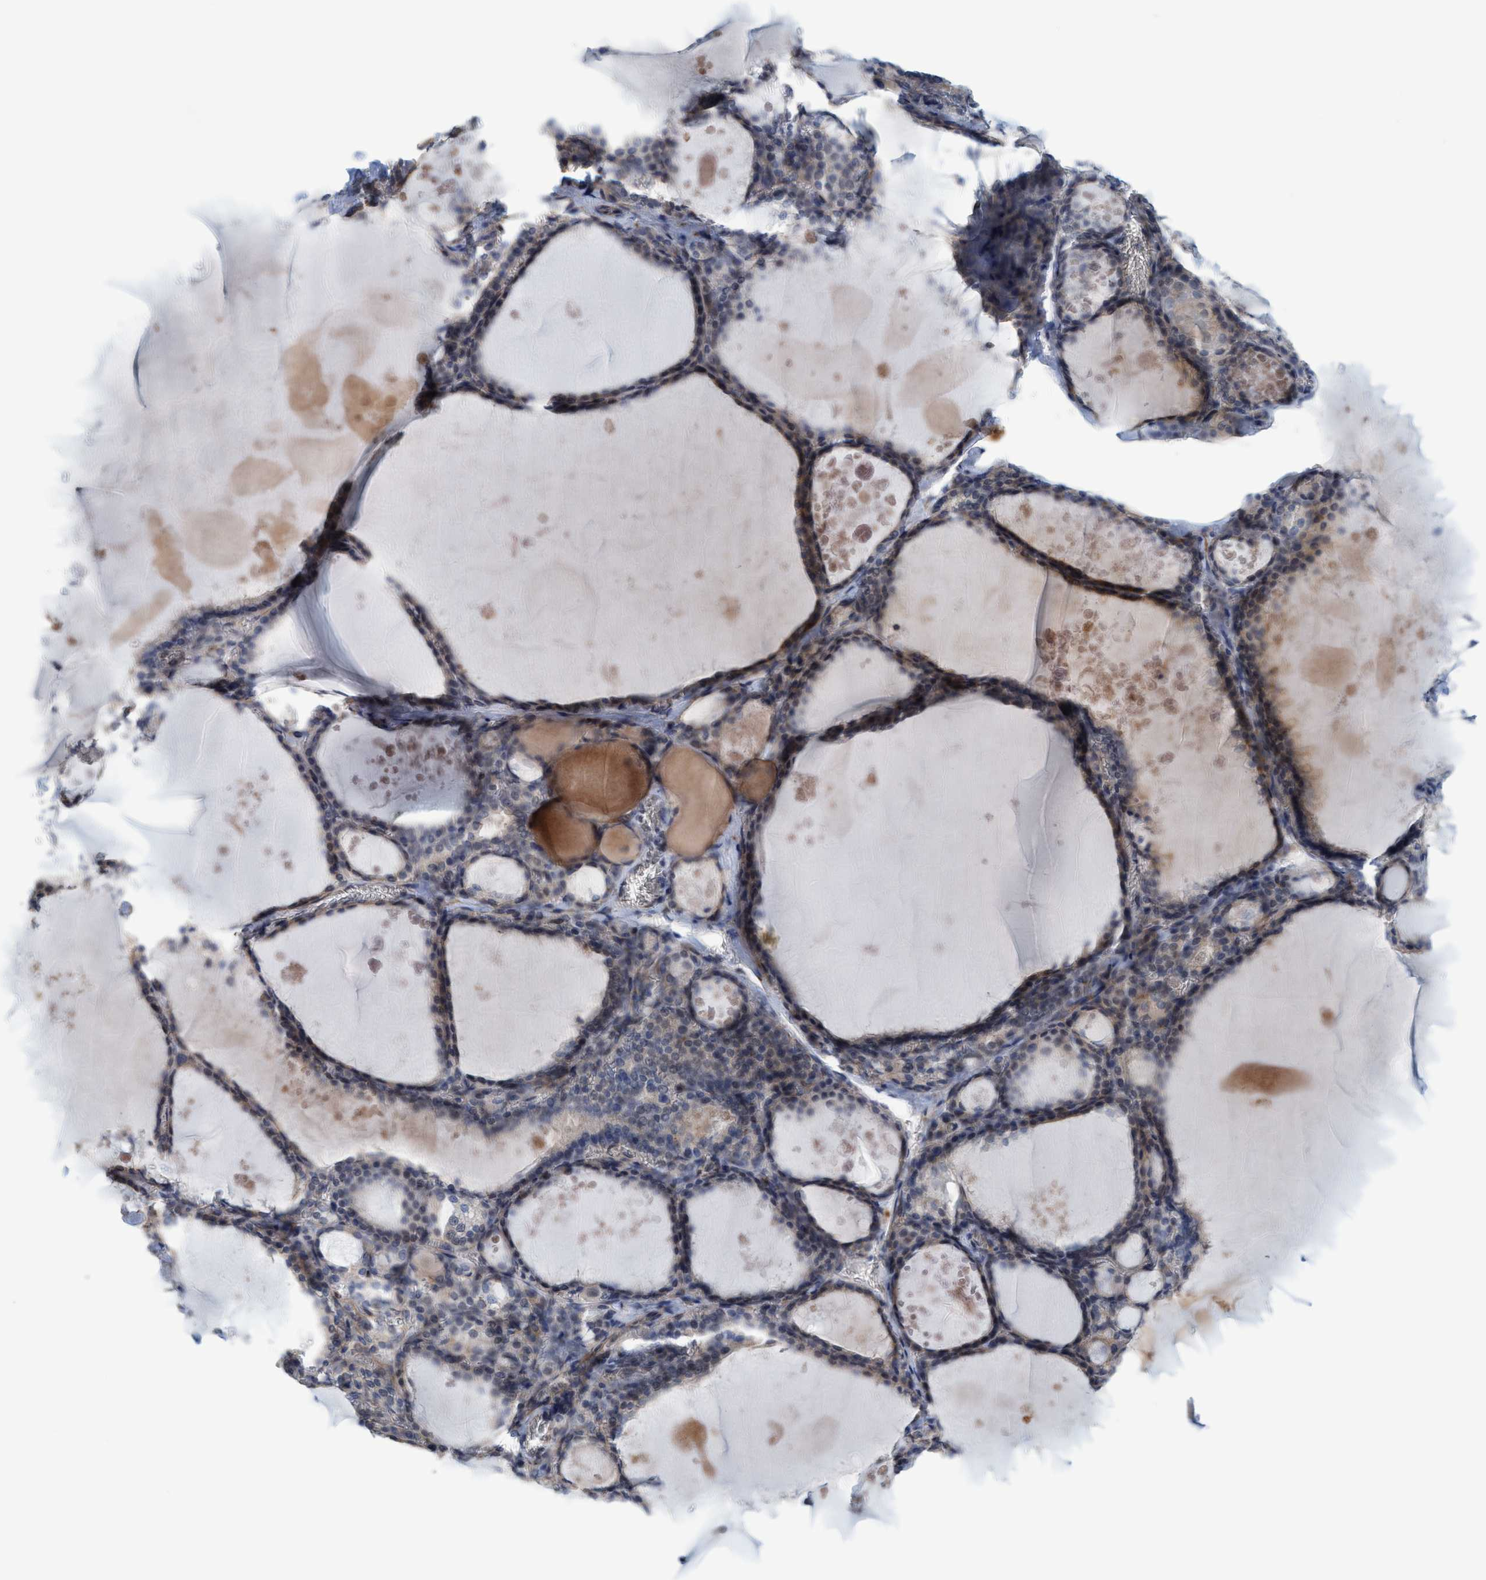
{"staining": {"intensity": "negative", "quantity": "none", "location": "none"}, "tissue": "thyroid gland", "cell_type": "Glandular cells", "image_type": "normal", "snomed": [{"axis": "morphology", "description": "Normal tissue, NOS"}, {"axis": "topography", "description": "Thyroid gland"}], "caption": "DAB immunohistochemical staining of benign thyroid gland shows no significant expression in glandular cells.", "gene": "SLC28A3", "patient": {"sex": "male", "age": 56}}